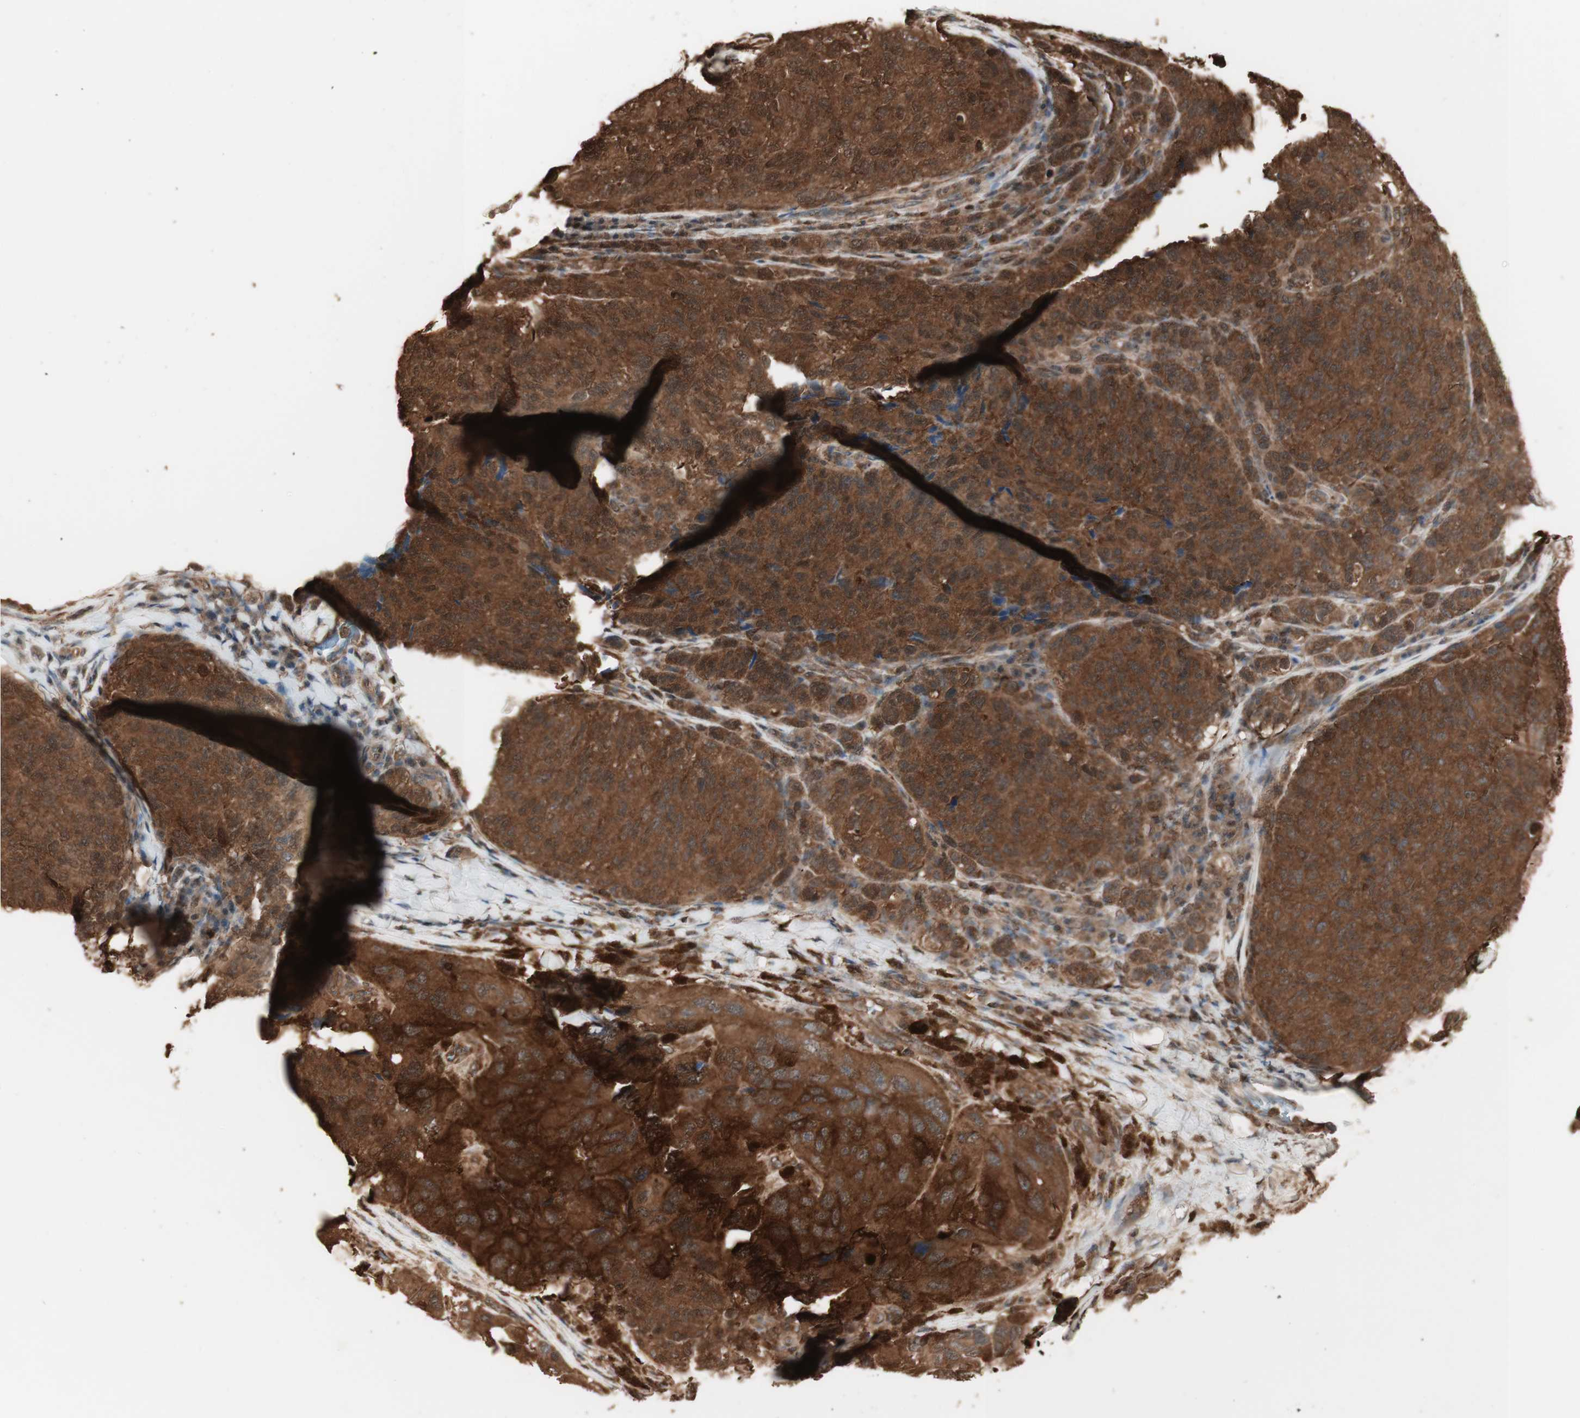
{"staining": {"intensity": "strong", "quantity": ">75%", "location": "cytoplasmic/membranous"}, "tissue": "melanoma", "cell_type": "Tumor cells", "image_type": "cancer", "snomed": [{"axis": "morphology", "description": "Malignant melanoma, NOS"}, {"axis": "topography", "description": "Skin"}], "caption": "Strong cytoplasmic/membranous staining is present in about >75% of tumor cells in melanoma.", "gene": "YWHAB", "patient": {"sex": "female", "age": 73}}